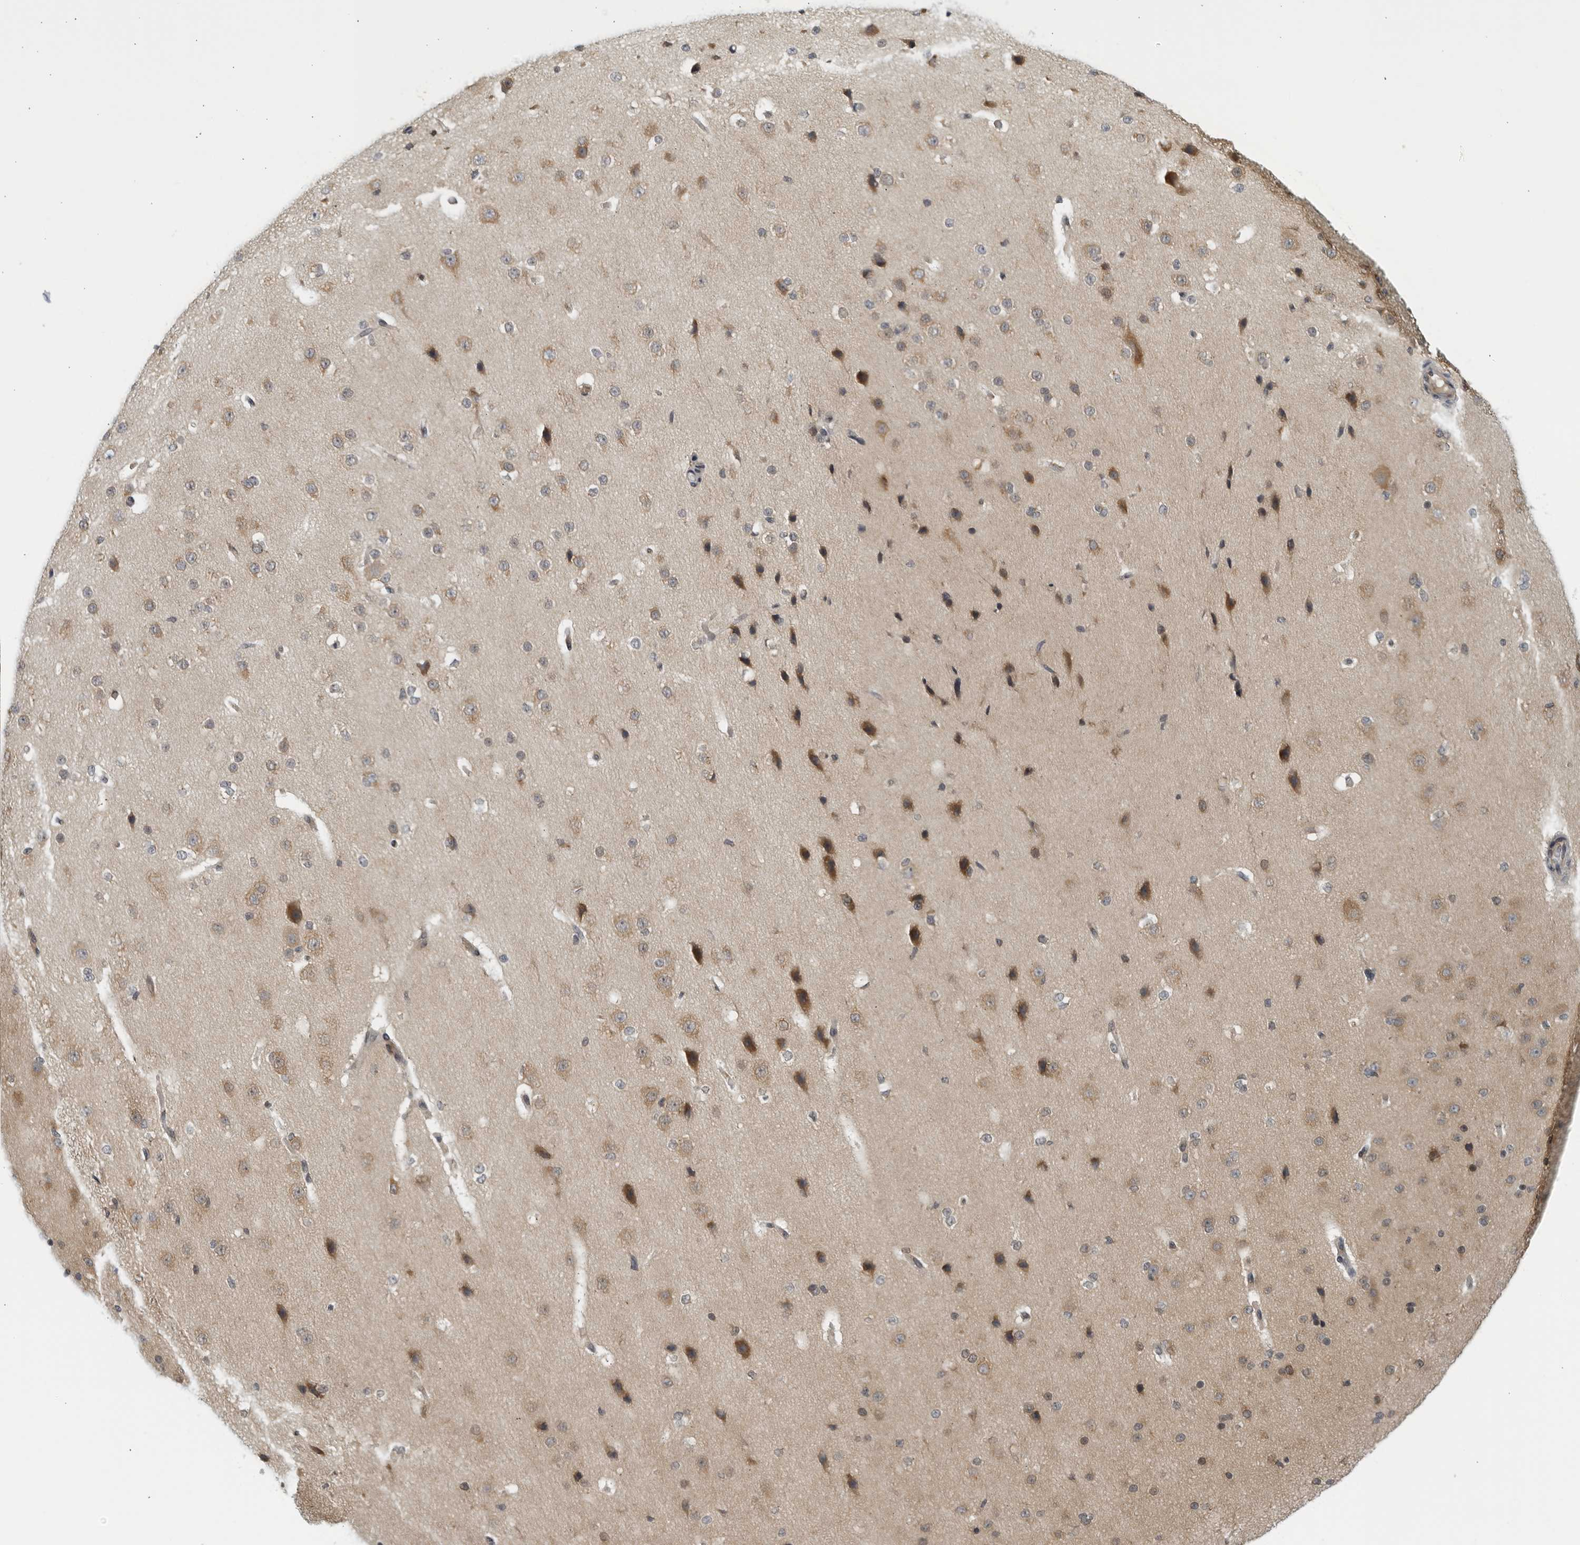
{"staining": {"intensity": "weak", "quantity": "25%-75%", "location": "cytoplasmic/membranous"}, "tissue": "cerebral cortex", "cell_type": "Endothelial cells", "image_type": "normal", "snomed": [{"axis": "morphology", "description": "Normal tissue, NOS"}, {"axis": "morphology", "description": "Developmental malformation"}, {"axis": "topography", "description": "Cerebral cortex"}], "caption": "A brown stain labels weak cytoplasmic/membranous expression of a protein in endothelial cells of unremarkable human cerebral cortex.", "gene": "RC3H1", "patient": {"sex": "female", "age": 30}}